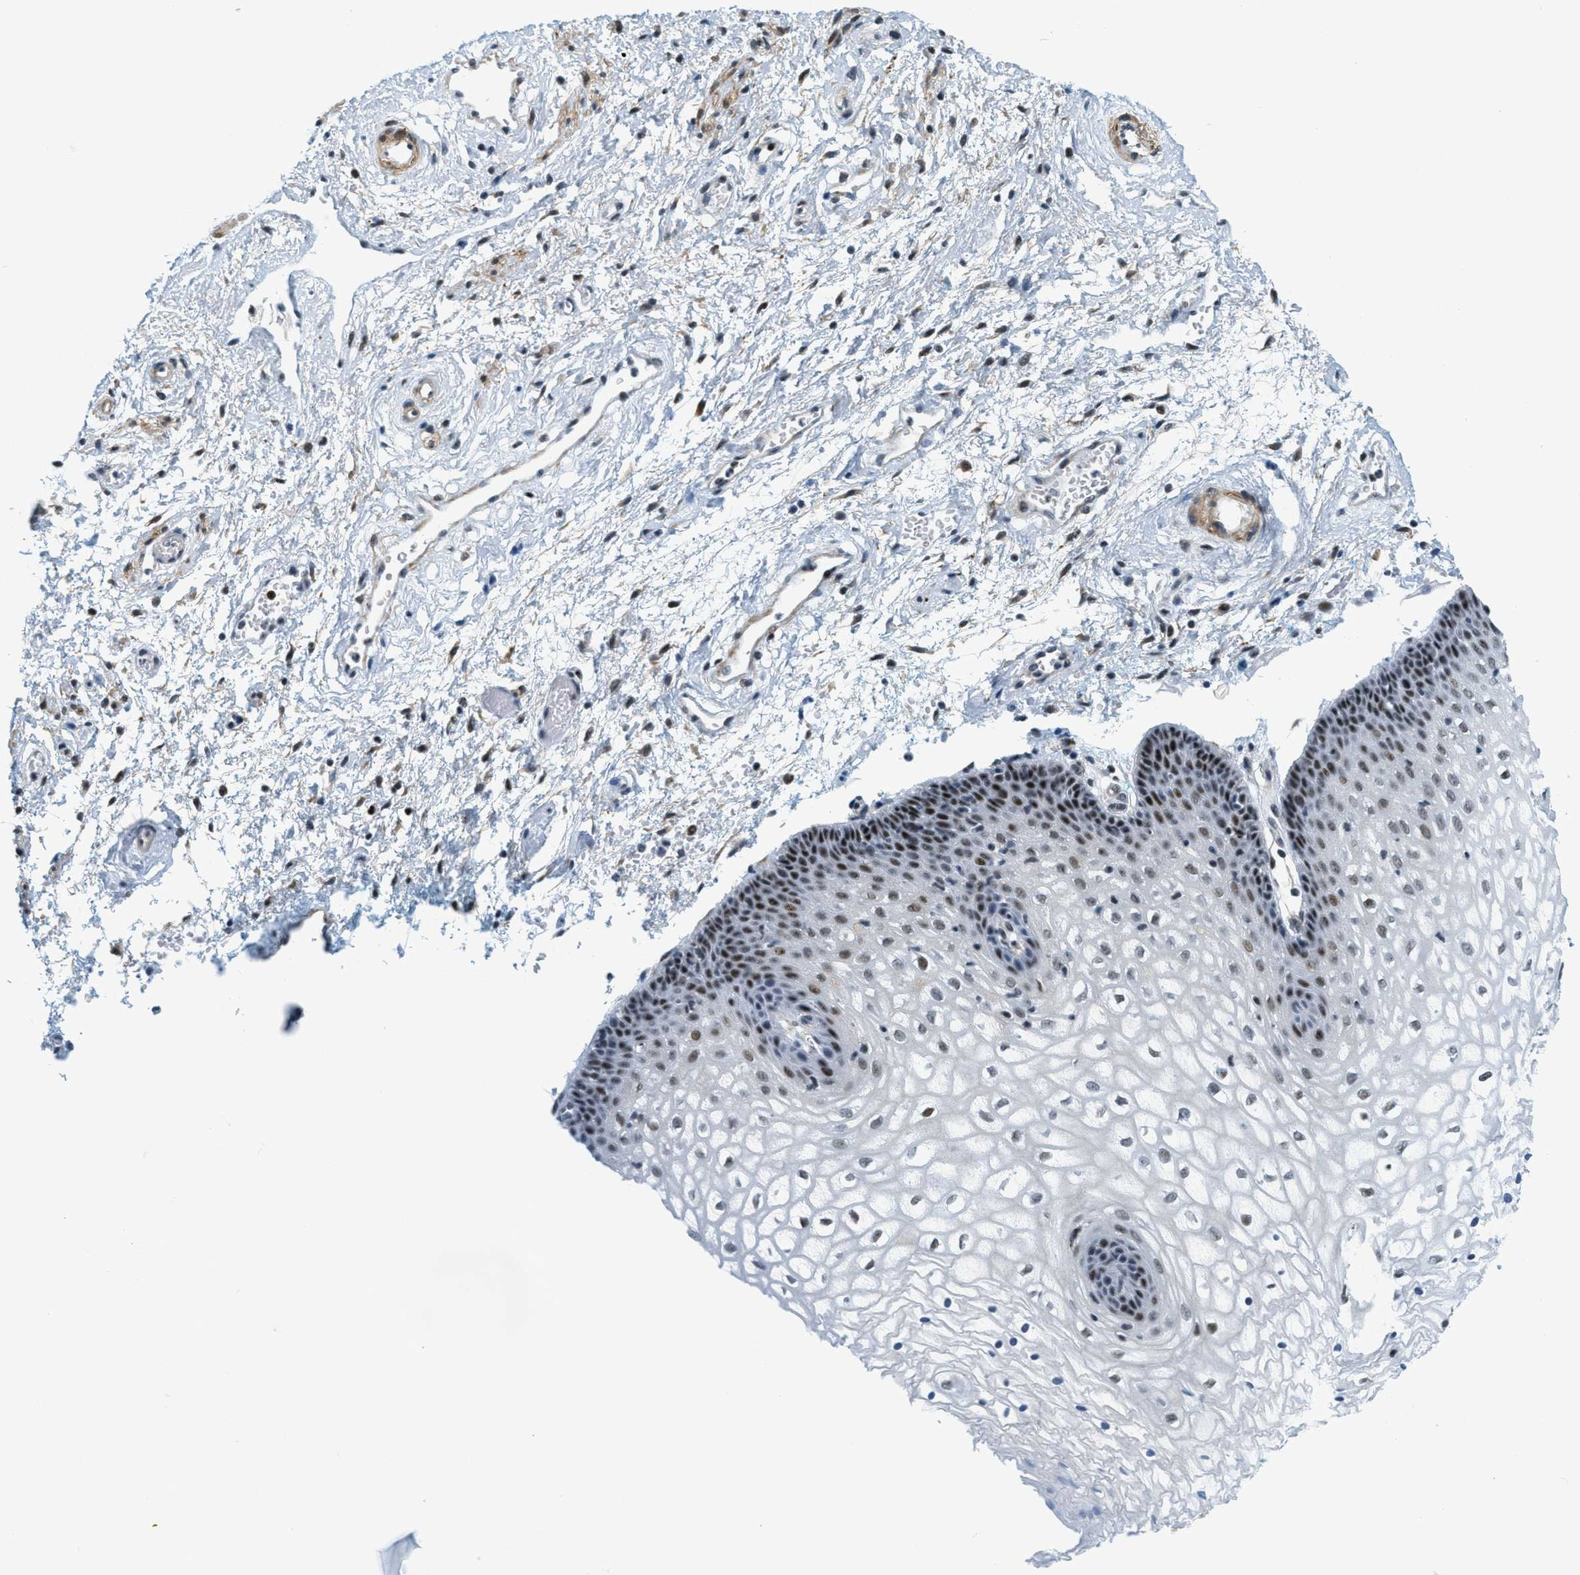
{"staining": {"intensity": "strong", "quantity": "25%-75%", "location": "nuclear"}, "tissue": "vagina", "cell_type": "Squamous epithelial cells", "image_type": "normal", "snomed": [{"axis": "morphology", "description": "Normal tissue, NOS"}, {"axis": "topography", "description": "Vagina"}], "caption": "Immunohistochemistry (IHC) image of unremarkable vagina: human vagina stained using IHC demonstrates high levels of strong protein expression localized specifically in the nuclear of squamous epithelial cells, appearing as a nuclear brown color.", "gene": "ZDHHC23", "patient": {"sex": "female", "age": 34}}